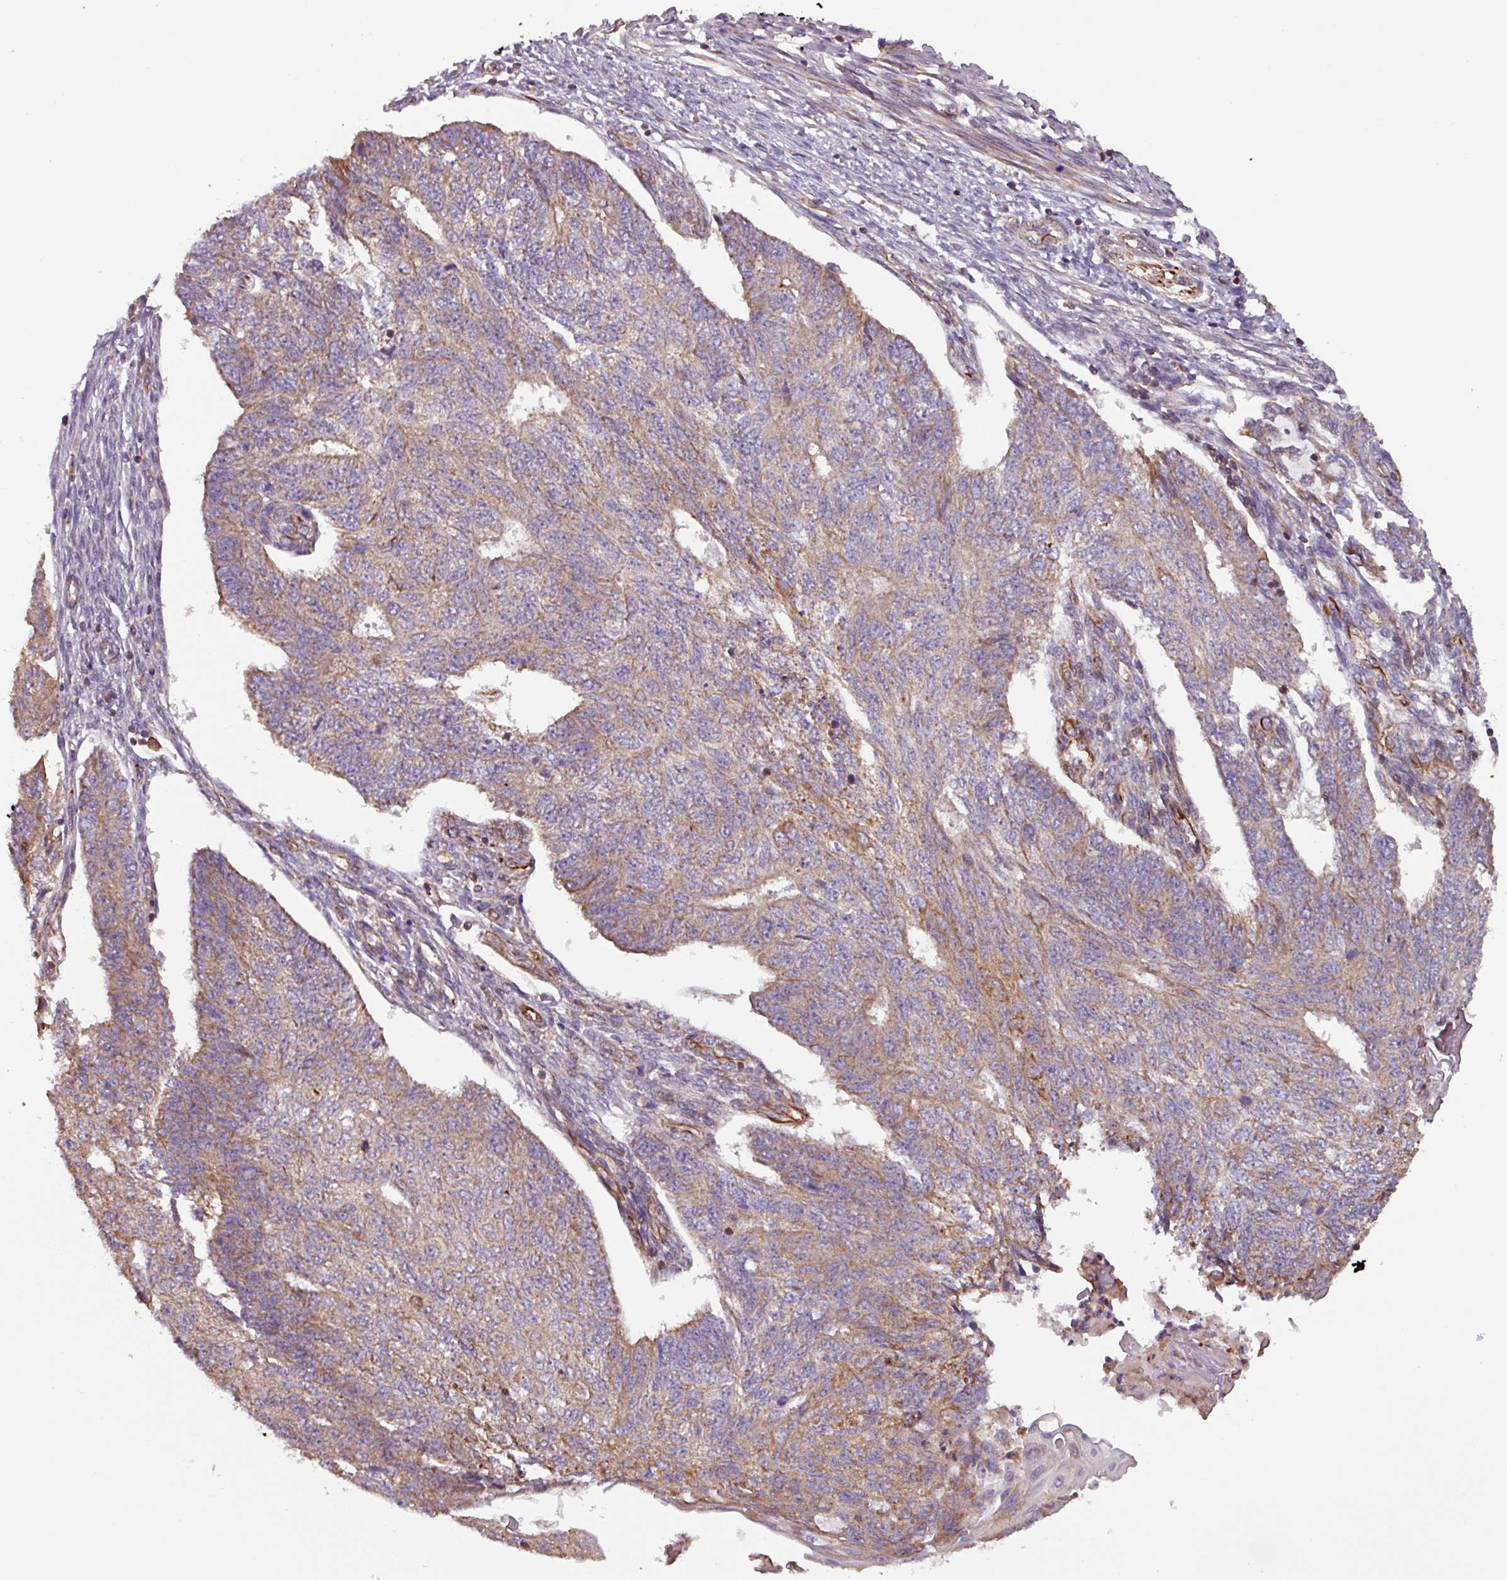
{"staining": {"intensity": "moderate", "quantity": ">75%", "location": "cytoplasmic/membranous"}, "tissue": "endometrial cancer", "cell_type": "Tumor cells", "image_type": "cancer", "snomed": [{"axis": "morphology", "description": "Adenocarcinoma, NOS"}, {"axis": "topography", "description": "Endometrium"}], "caption": "Immunohistochemical staining of human endometrial cancer (adenocarcinoma) shows medium levels of moderate cytoplasmic/membranous expression in approximately >75% of tumor cells. (DAB = brown stain, brightfield microscopy at high magnification).", "gene": "PLEKHD1", "patient": {"sex": "female", "age": 32}}